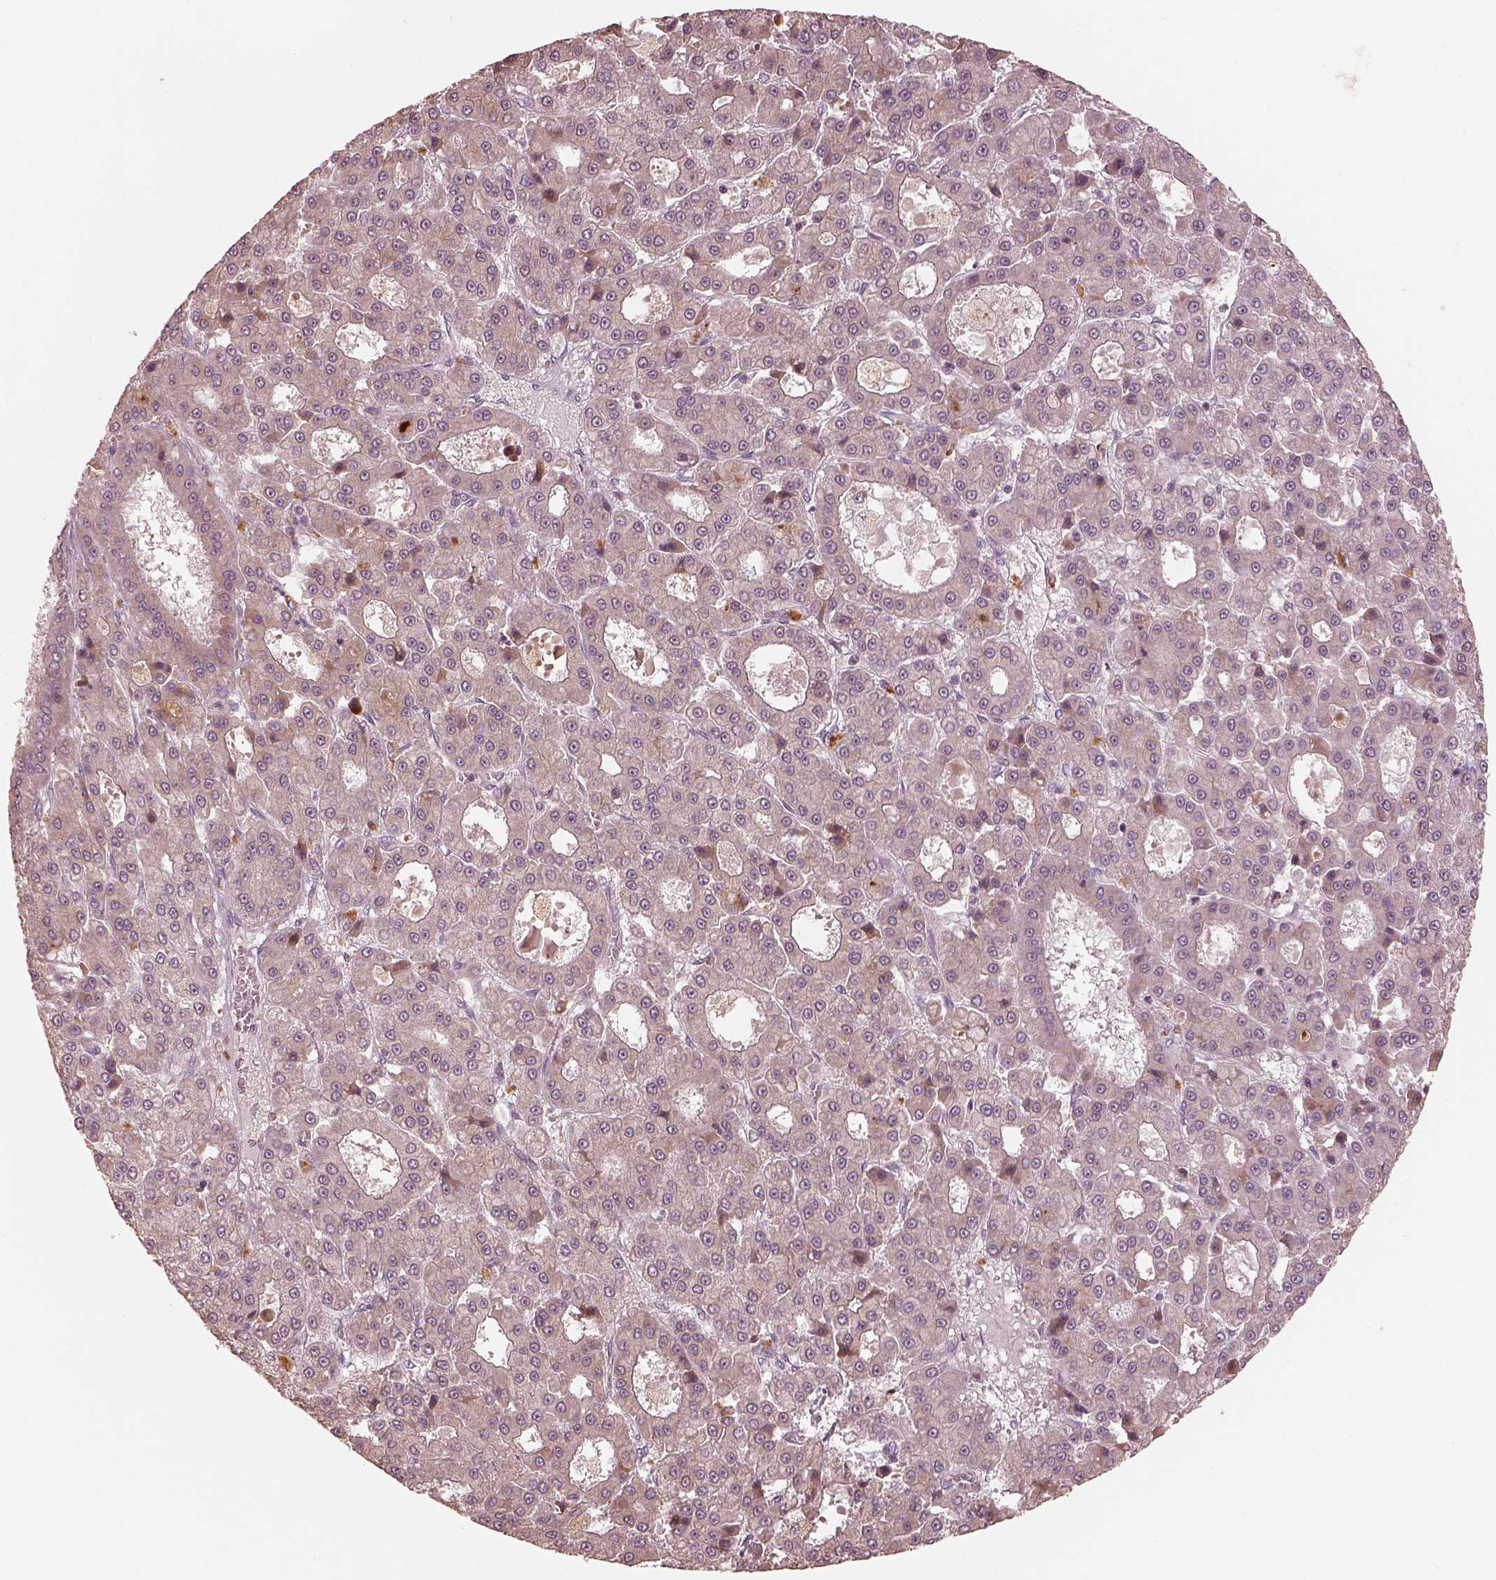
{"staining": {"intensity": "negative", "quantity": "none", "location": "none"}, "tissue": "liver cancer", "cell_type": "Tumor cells", "image_type": "cancer", "snomed": [{"axis": "morphology", "description": "Carcinoma, Hepatocellular, NOS"}, {"axis": "topography", "description": "Liver"}], "caption": "Immunohistochemical staining of hepatocellular carcinoma (liver) exhibits no significant expression in tumor cells. Brightfield microscopy of IHC stained with DAB (brown) and hematoxylin (blue), captured at high magnification.", "gene": "SLC25A46", "patient": {"sex": "male", "age": 70}}